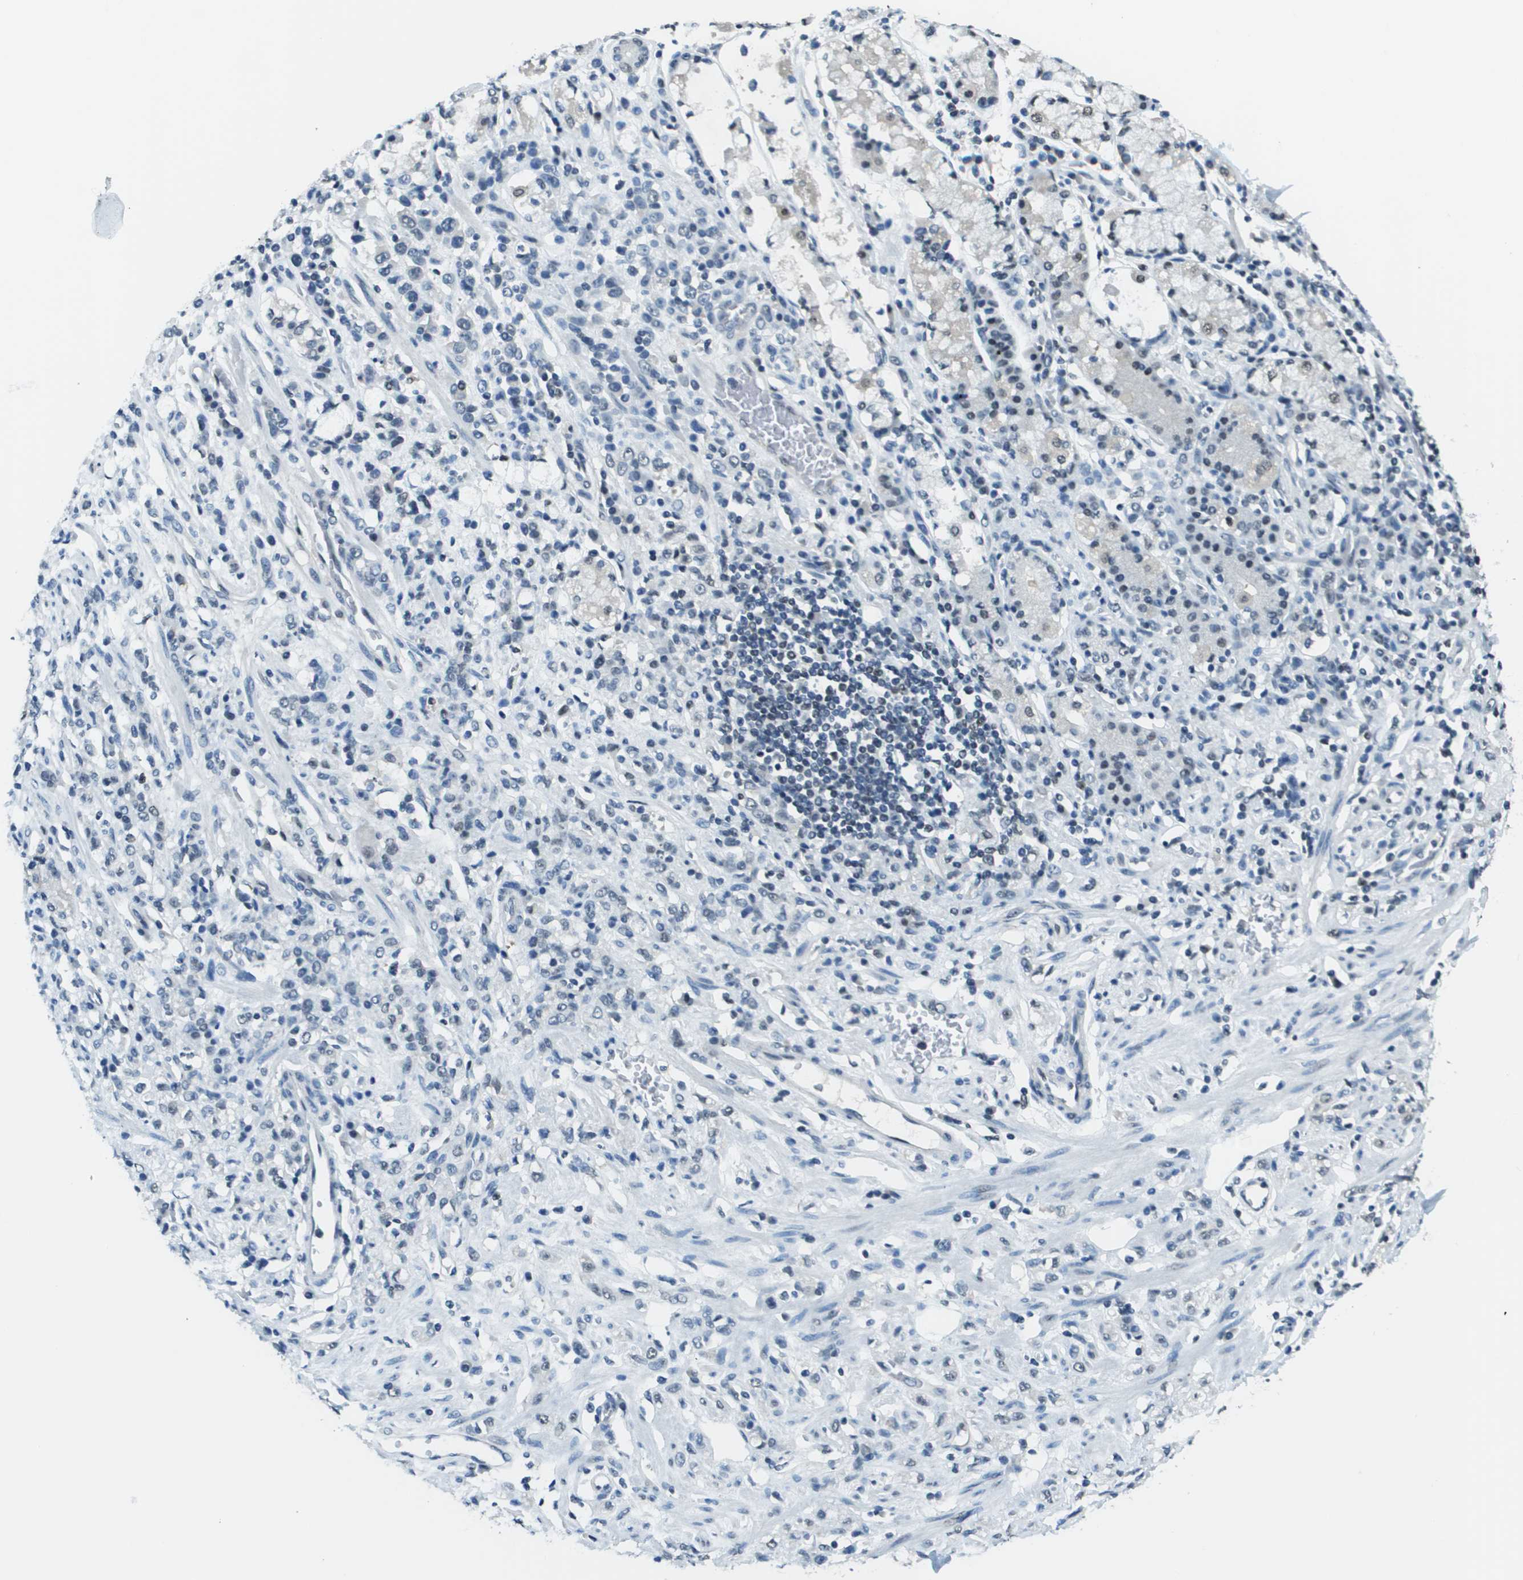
{"staining": {"intensity": "weak", "quantity": "25%-75%", "location": "nuclear"}, "tissue": "stomach cancer", "cell_type": "Tumor cells", "image_type": "cancer", "snomed": [{"axis": "morphology", "description": "Normal tissue, NOS"}, {"axis": "morphology", "description": "Adenocarcinoma, NOS"}, {"axis": "topography", "description": "Stomach"}], "caption": "The immunohistochemical stain shows weak nuclear staining in tumor cells of stomach cancer tissue. (DAB IHC with brightfield microscopy, high magnification).", "gene": "SP100", "patient": {"sex": "male", "age": 82}}